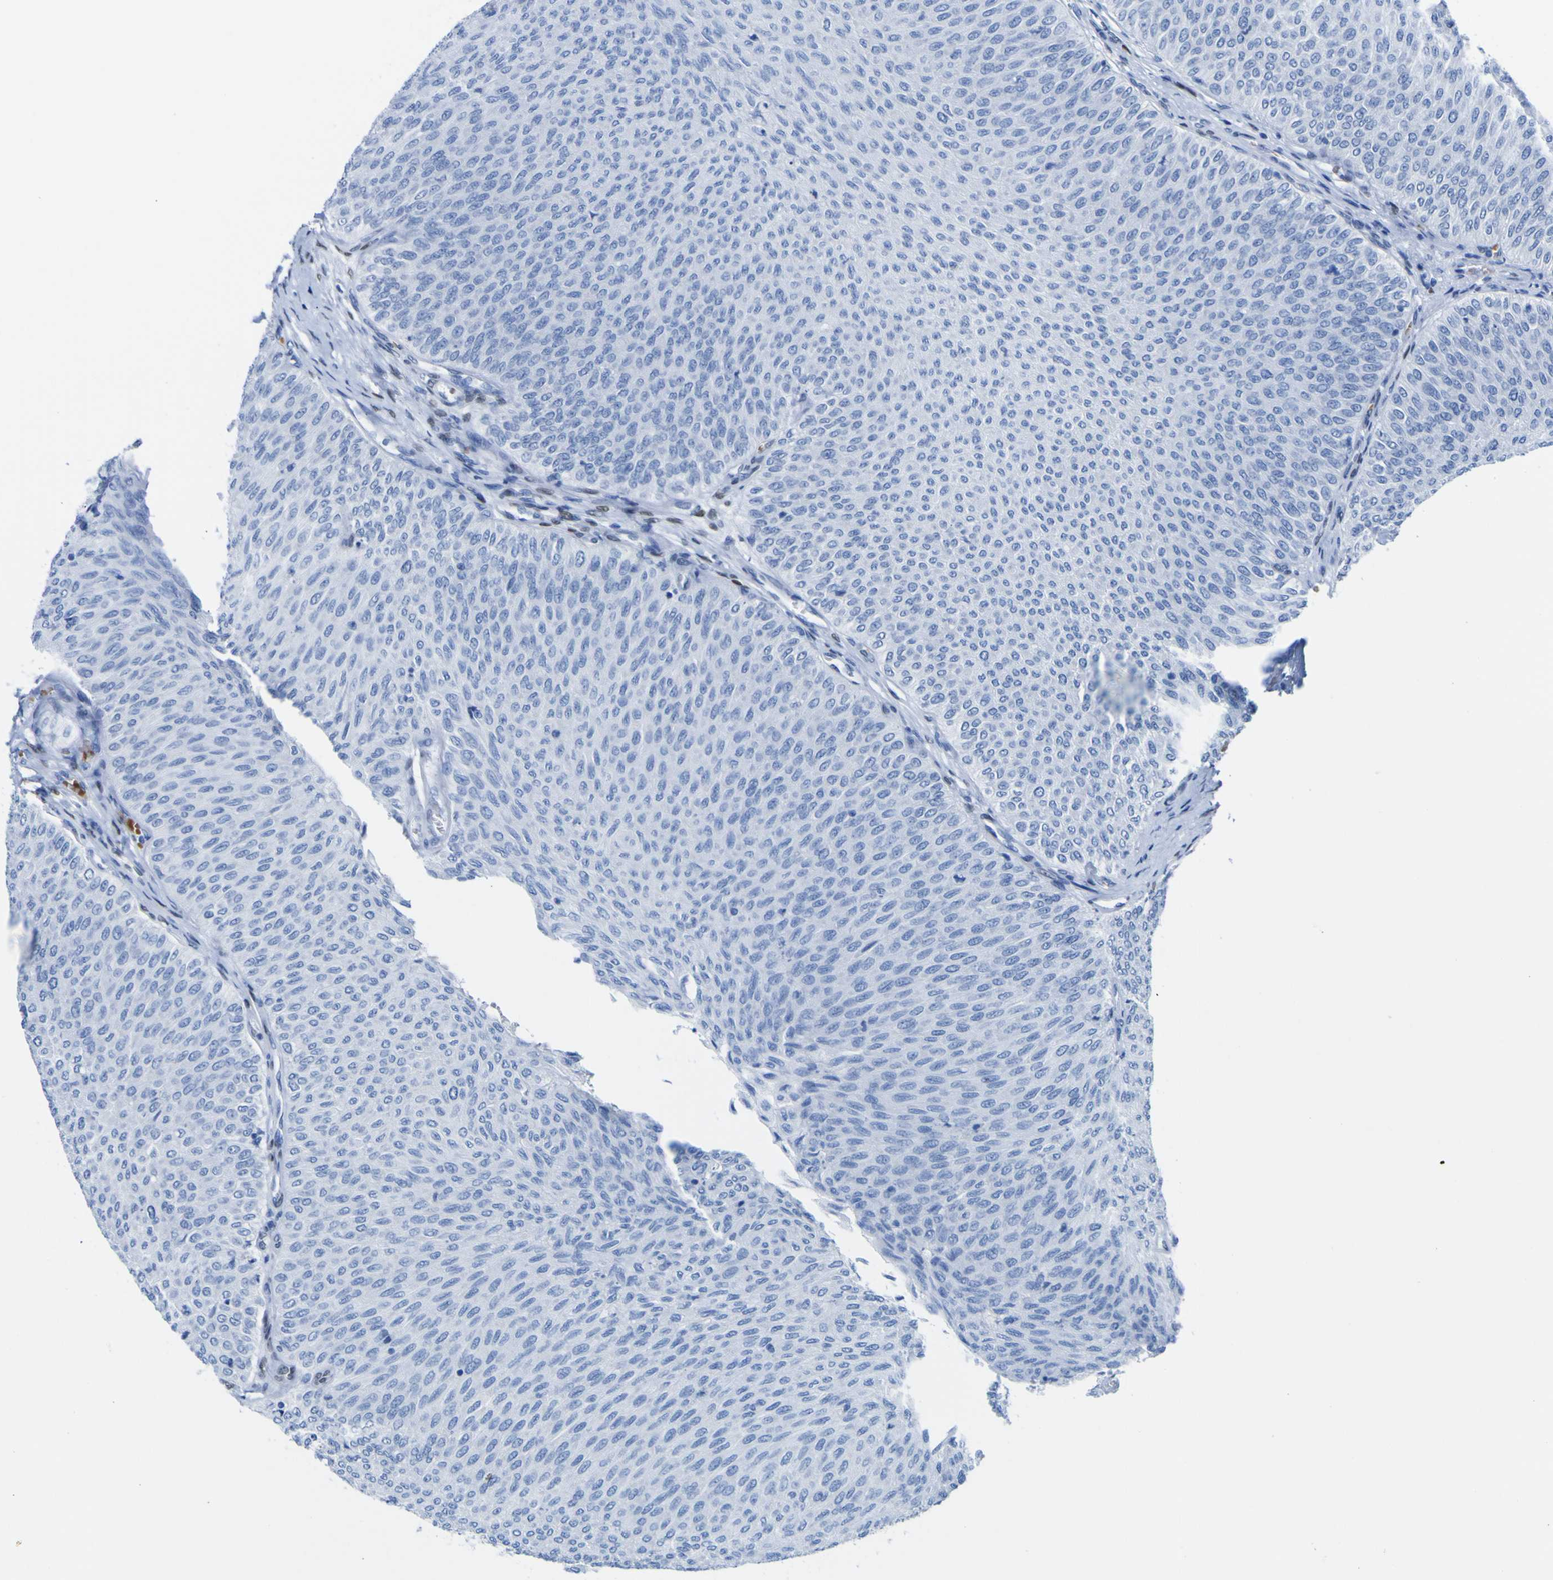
{"staining": {"intensity": "negative", "quantity": "none", "location": "none"}, "tissue": "urothelial cancer", "cell_type": "Tumor cells", "image_type": "cancer", "snomed": [{"axis": "morphology", "description": "Urothelial carcinoma, Low grade"}, {"axis": "topography", "description": "Urinary bladder"}], "caption": "Immunohistochemistry (IHC) of human urothelial cancer demonstrates no positivity in tumor cells.", "gene": "DACH1", "patient": {"sex": "male", "age": 78}}